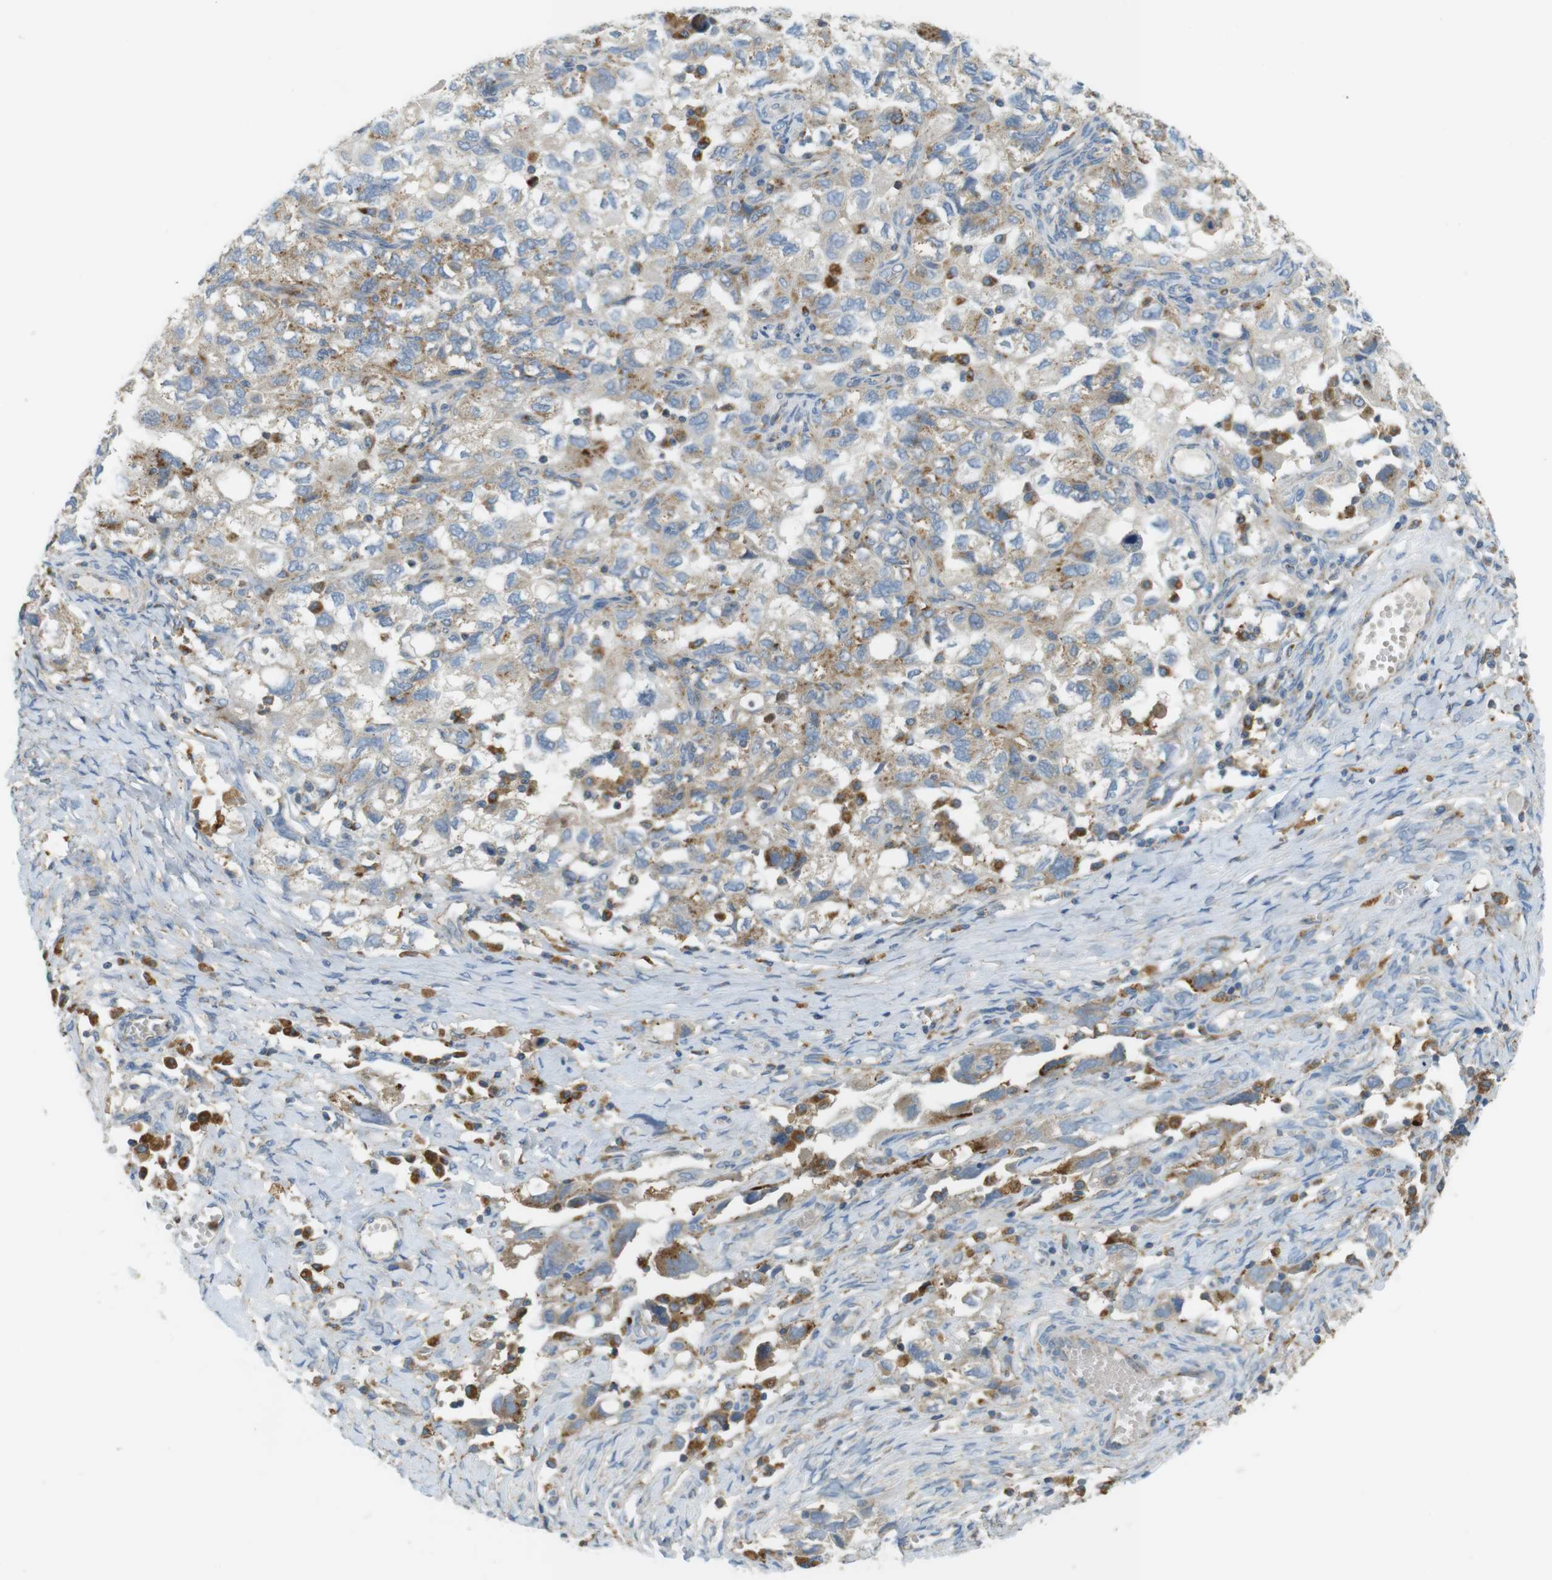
{"staining": {"intensity": "moderate", "quantity": "25%-75%", "location": "cytoplasmic/membranous"}, "tissue": "ovarian cancer", "cell_type": "Tumor cells", "image_type": "cancer", "snomed": [{"axis": "morphology", "description": "Carcinoma, NOS"}, {"axis": "morphology", "description": "Cystadenocarcinoma, serous, NOS"}, {"axis": "topography", "description": "Ovary"}], "caption": "Ovarian cancer stained with a brown dye exhibits moderate cytoplasmic/membranous positive positivity in about 25%-75% of tumor cells.", "gene": "LAMP1", "patient": {"sex": "female", "age": 69}}